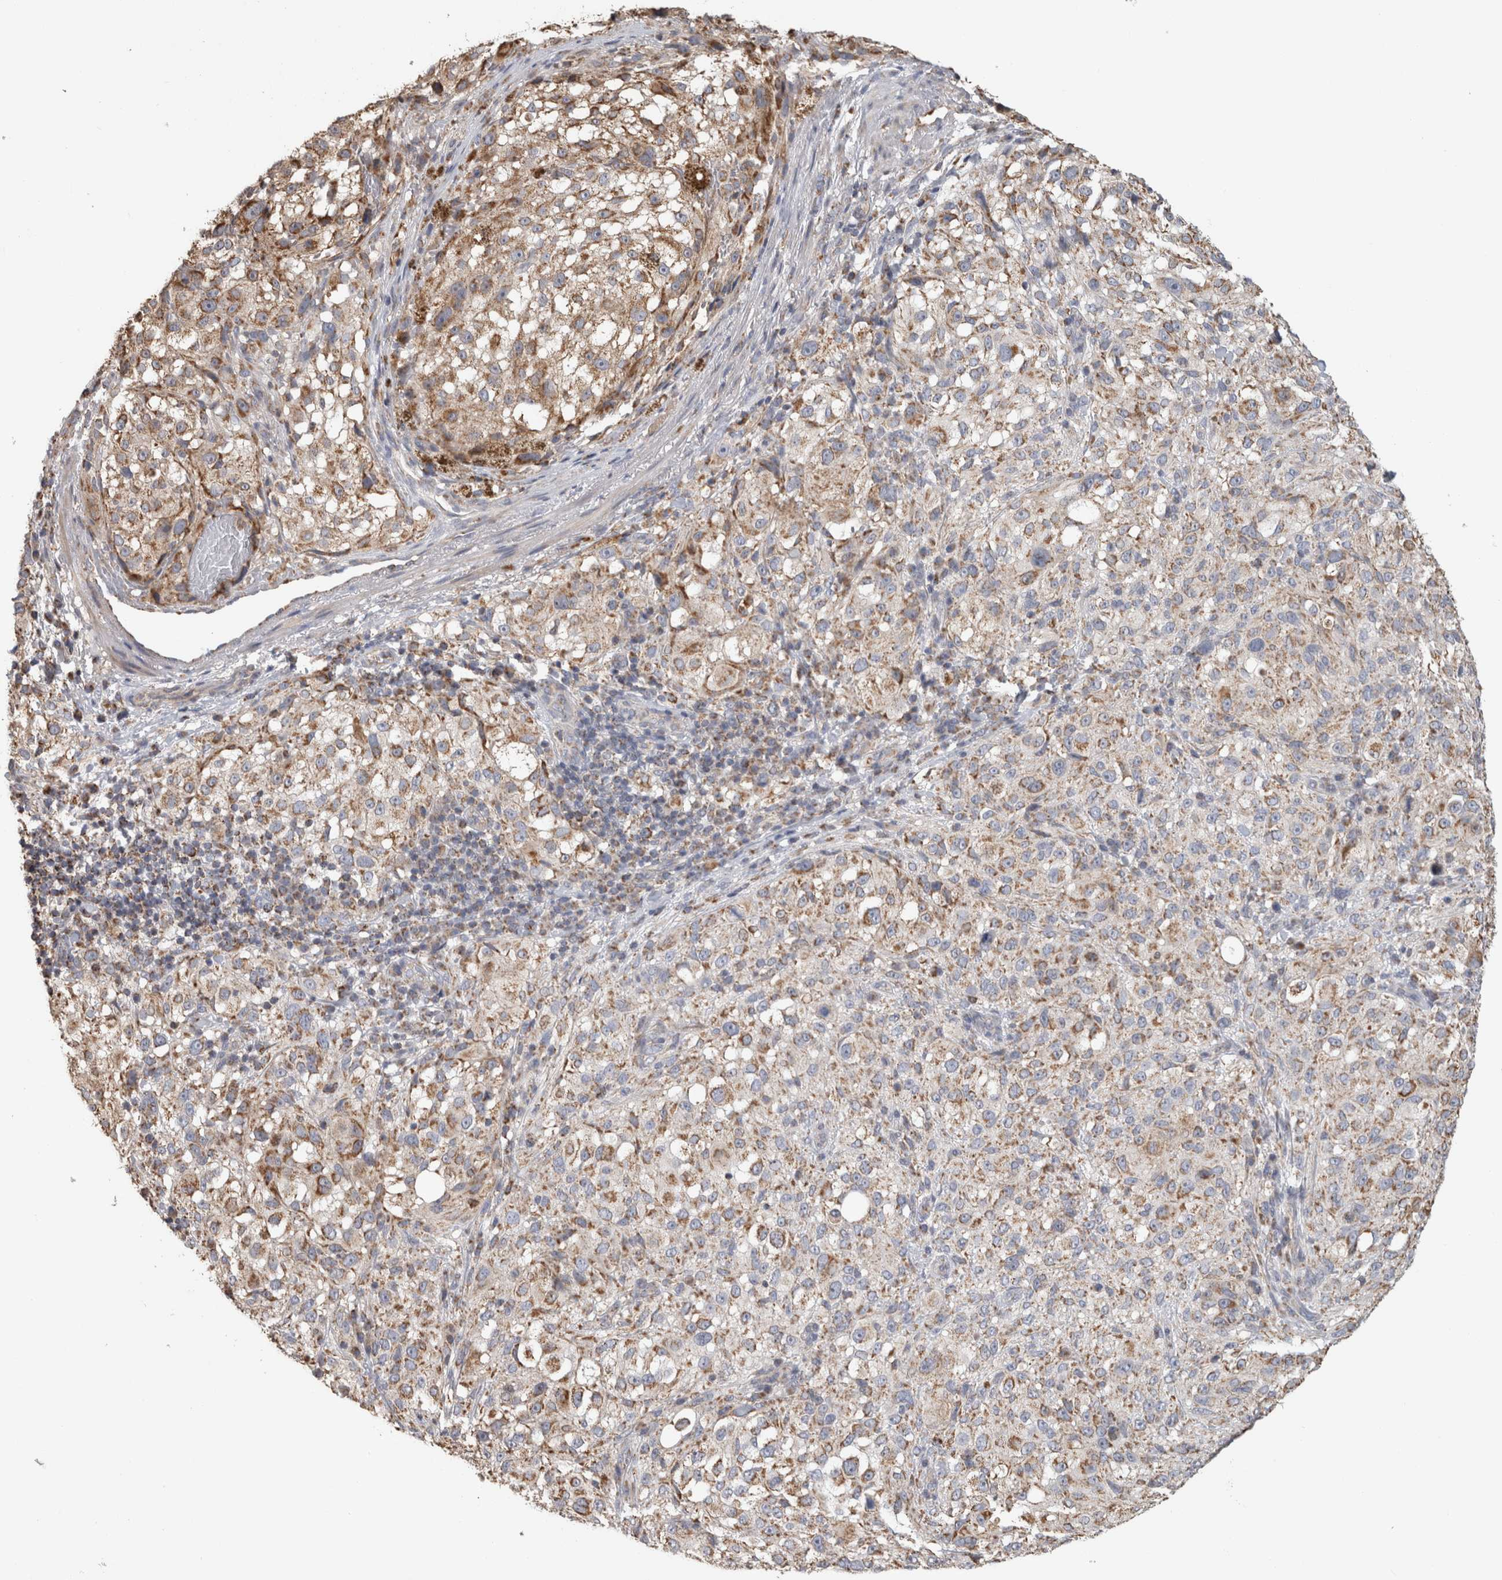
{"staining": {"intensity": "moderate", "quantity": "25%-75%", "location": "cytoplasmic/membranous"}, "tissue": "melanoma", "cell_type": "Tumor cells", "image_type": "cancer", "snomed": [{"axis": "morphology", "description": "Necrosis, NOS"}, {"axis": "morphology", "description": "Malignant melanoma, NOS"}, {"axis": "topography", "description": "Skin"}], "caption": "Melanoma was stained to show a protein in brown. There is medium levels of moderate cytoplasmic/membranous expression in about 25%-75% of tumor cells.", "gene": "ST8SIA1", "patient": {"sex": "female", "age": 87}}